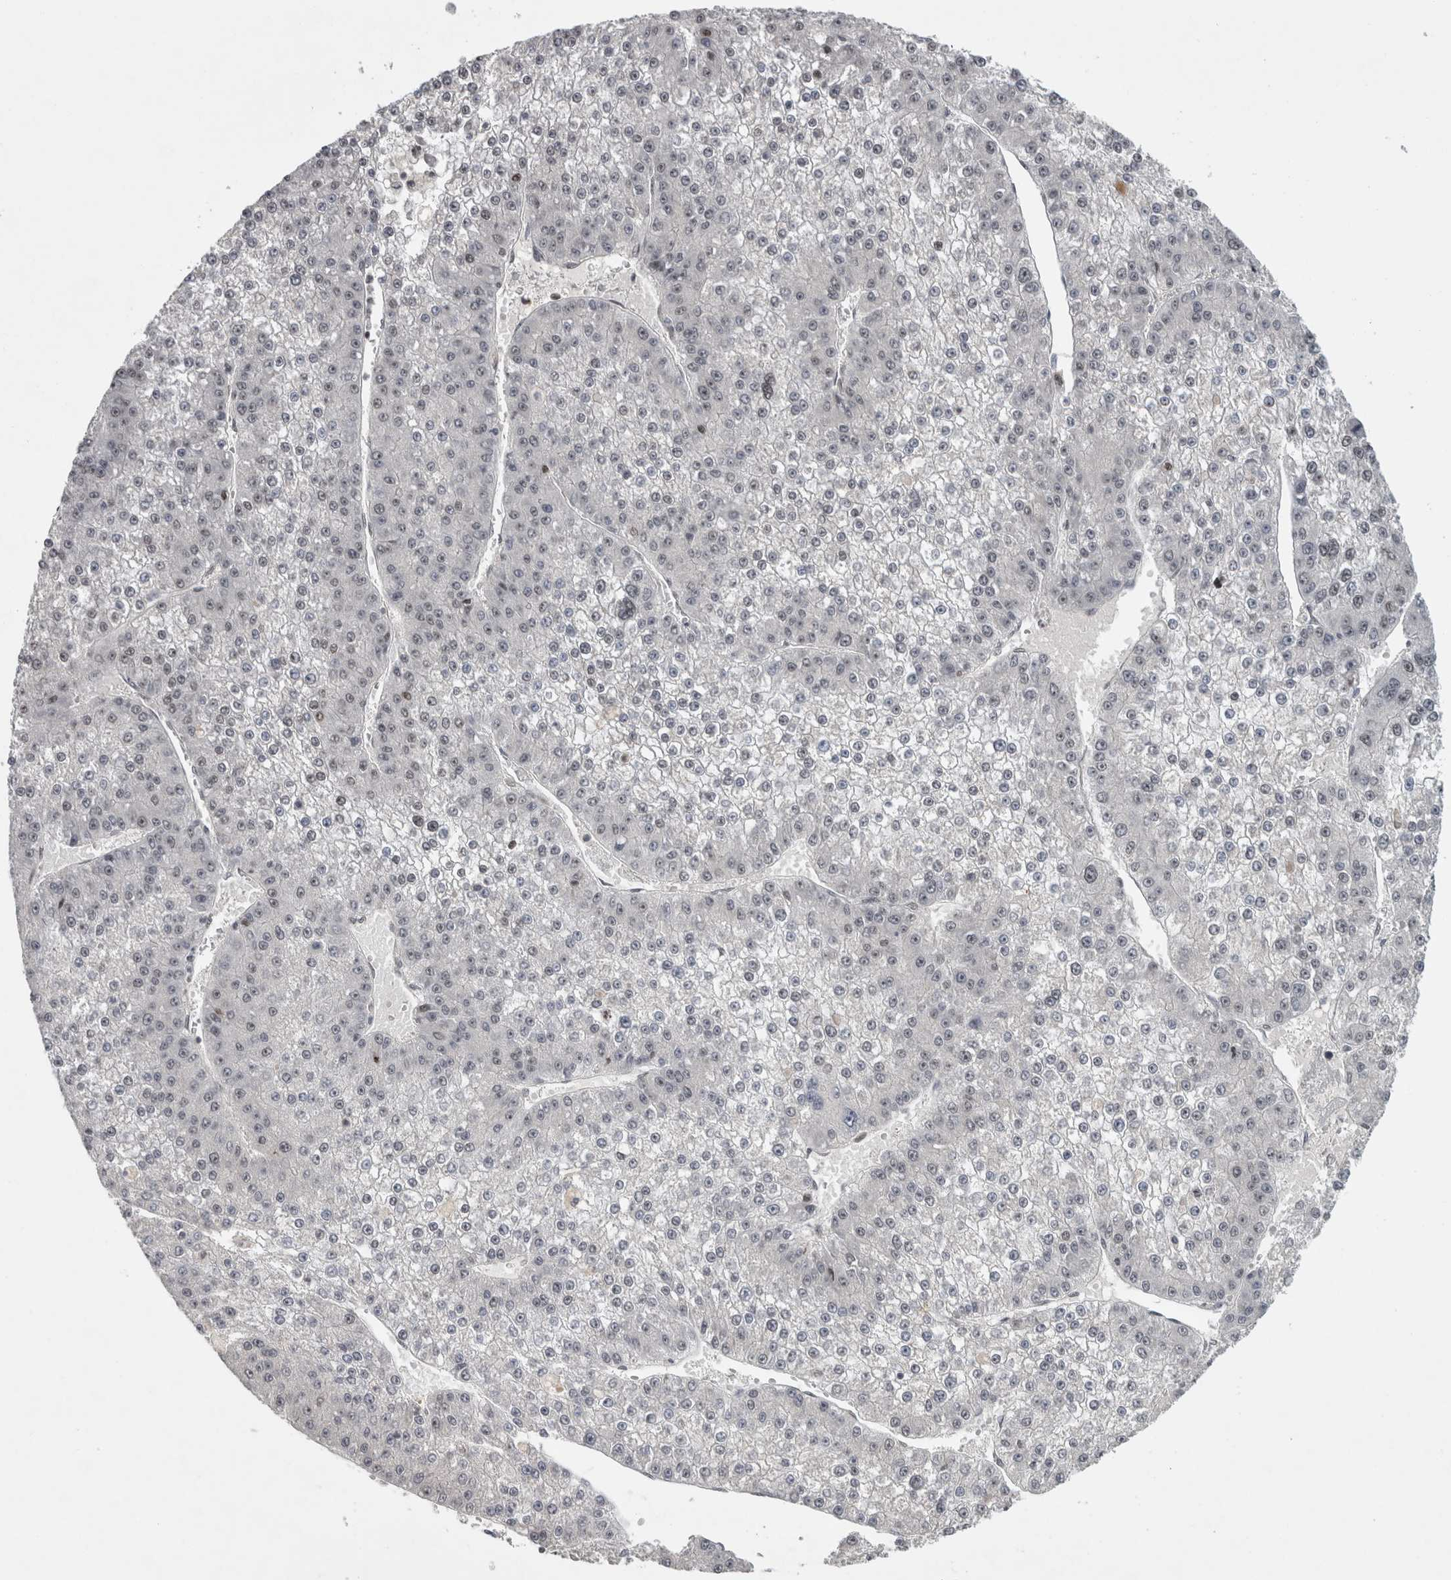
{"staining": {"intensity": "negative", "quantity": "none", "location": "none"}, "tissue": "liver cancer", "cell_type": "Tumor cells", "image_type": "cancer", "snomed": [{"axis": "morphology", "description": "Carcinoma, Hepatocellular, NOS"}, {"axis": "topography", "description": "Liver"}], "caption": "Immunohistochemistry (IHC) image of human hepatocellular carcinoma (liver) stained for a protein (brown), which reveals no staining in tumor cells. (DAB IHC, high magnification).", "gene": "RBM28", "patient": {"sex": "female", "age": 73}}